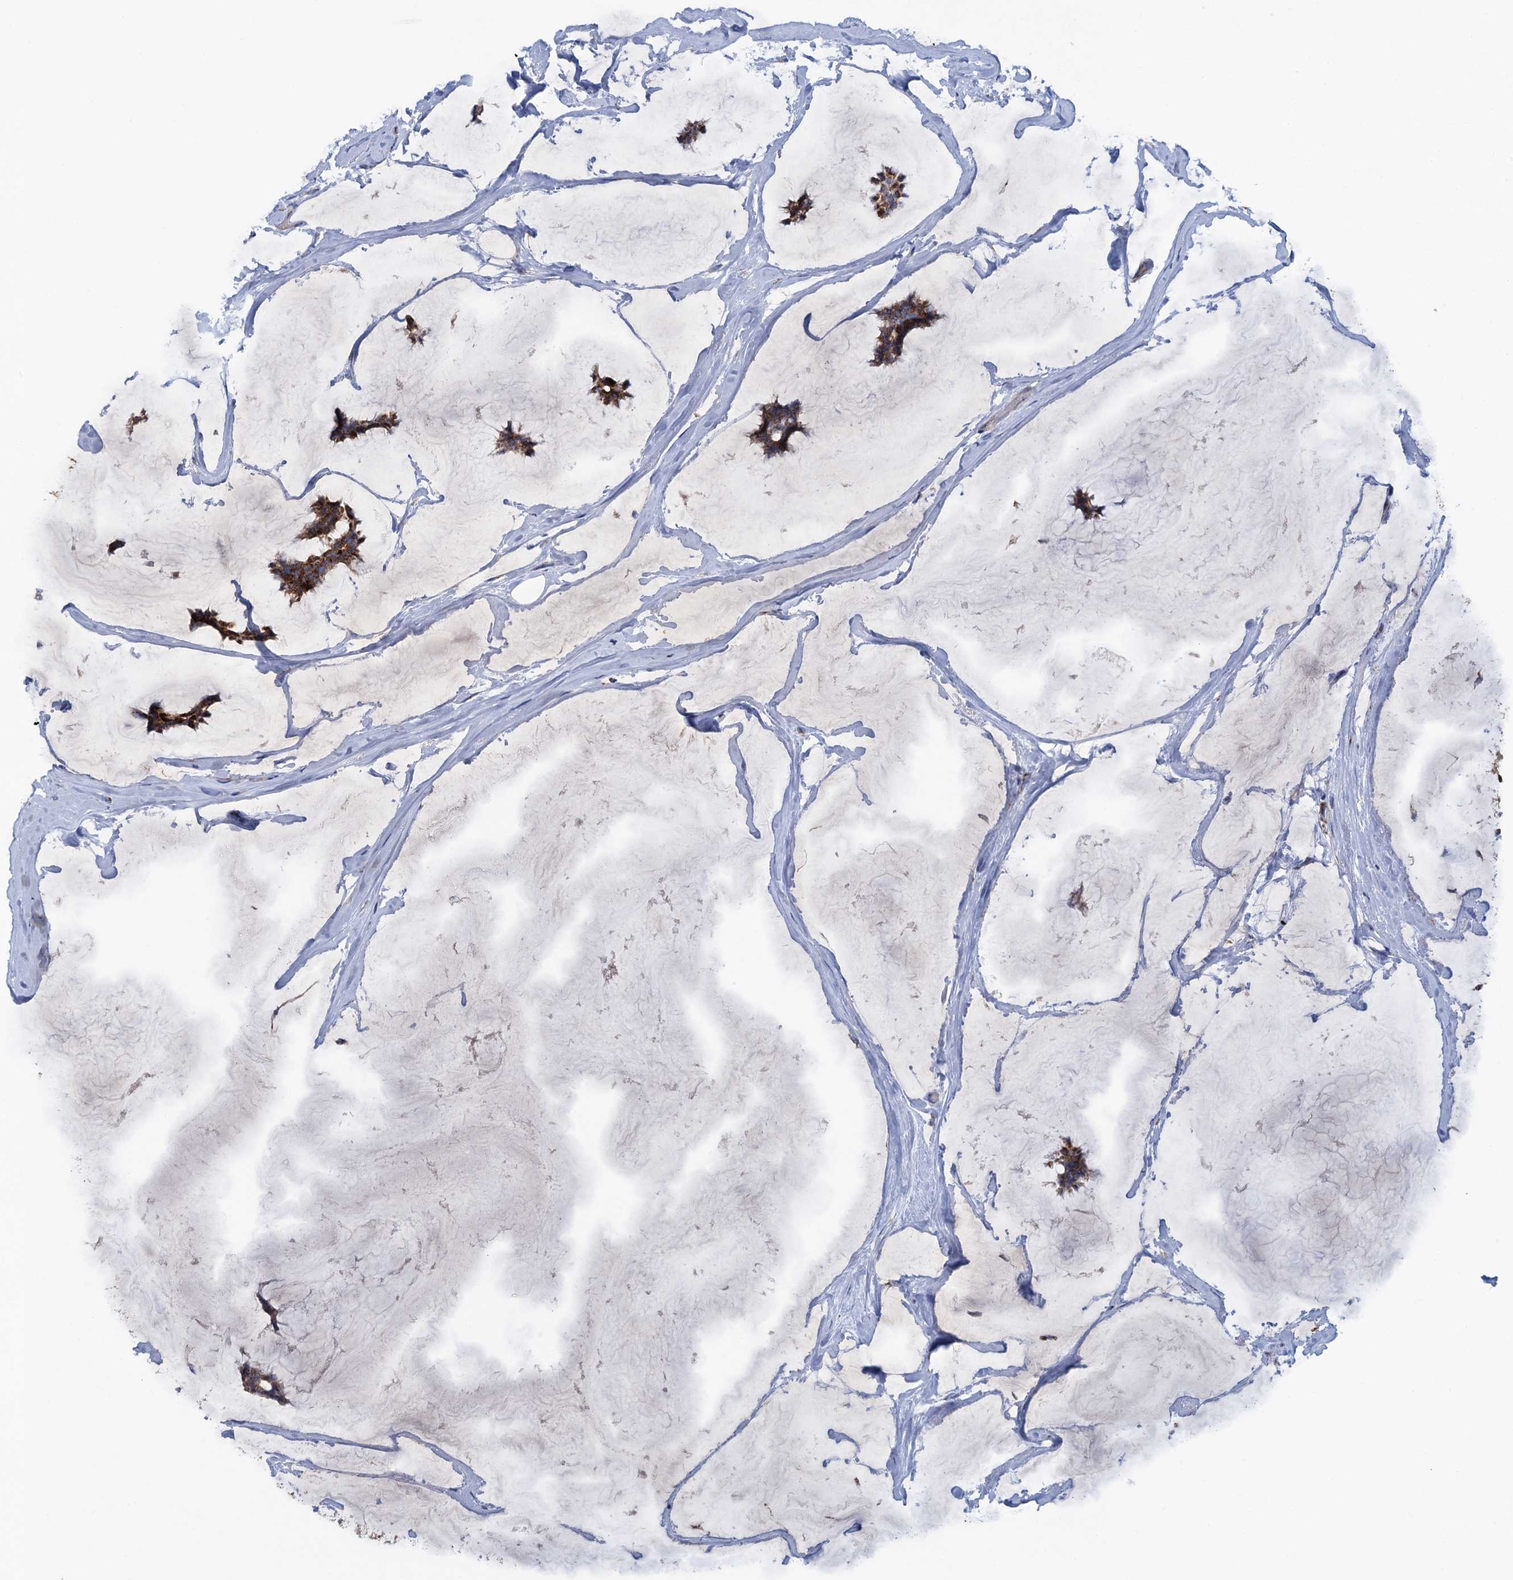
{"staining": {"intensity": "strong", "quantity": ">75%", "location": "cytoplasmic/membranous"}, "tissue": "breast cancer", "cell_type": "Tumor cells", "image_type": "cancer", "snomed": [{"axis": "morphology", "description": "Duct carcinoma"}, {"axis": "topography", "description": "Breast"}], "caption": "Breast cancer (invasive ductal carcinoma) tissue shows strong cytoplasmic/membranous positivity in about >75% of tumor cells, visualized by immunohistochemistry. Using DAB (3,3'-diaminobenzidine) (brown) and hematoxylin (blue) stains, captured at high magnification using brightfield microscopy.", "gene": "GTPBP3", "patient": {"sex": "female", "age": 93}}